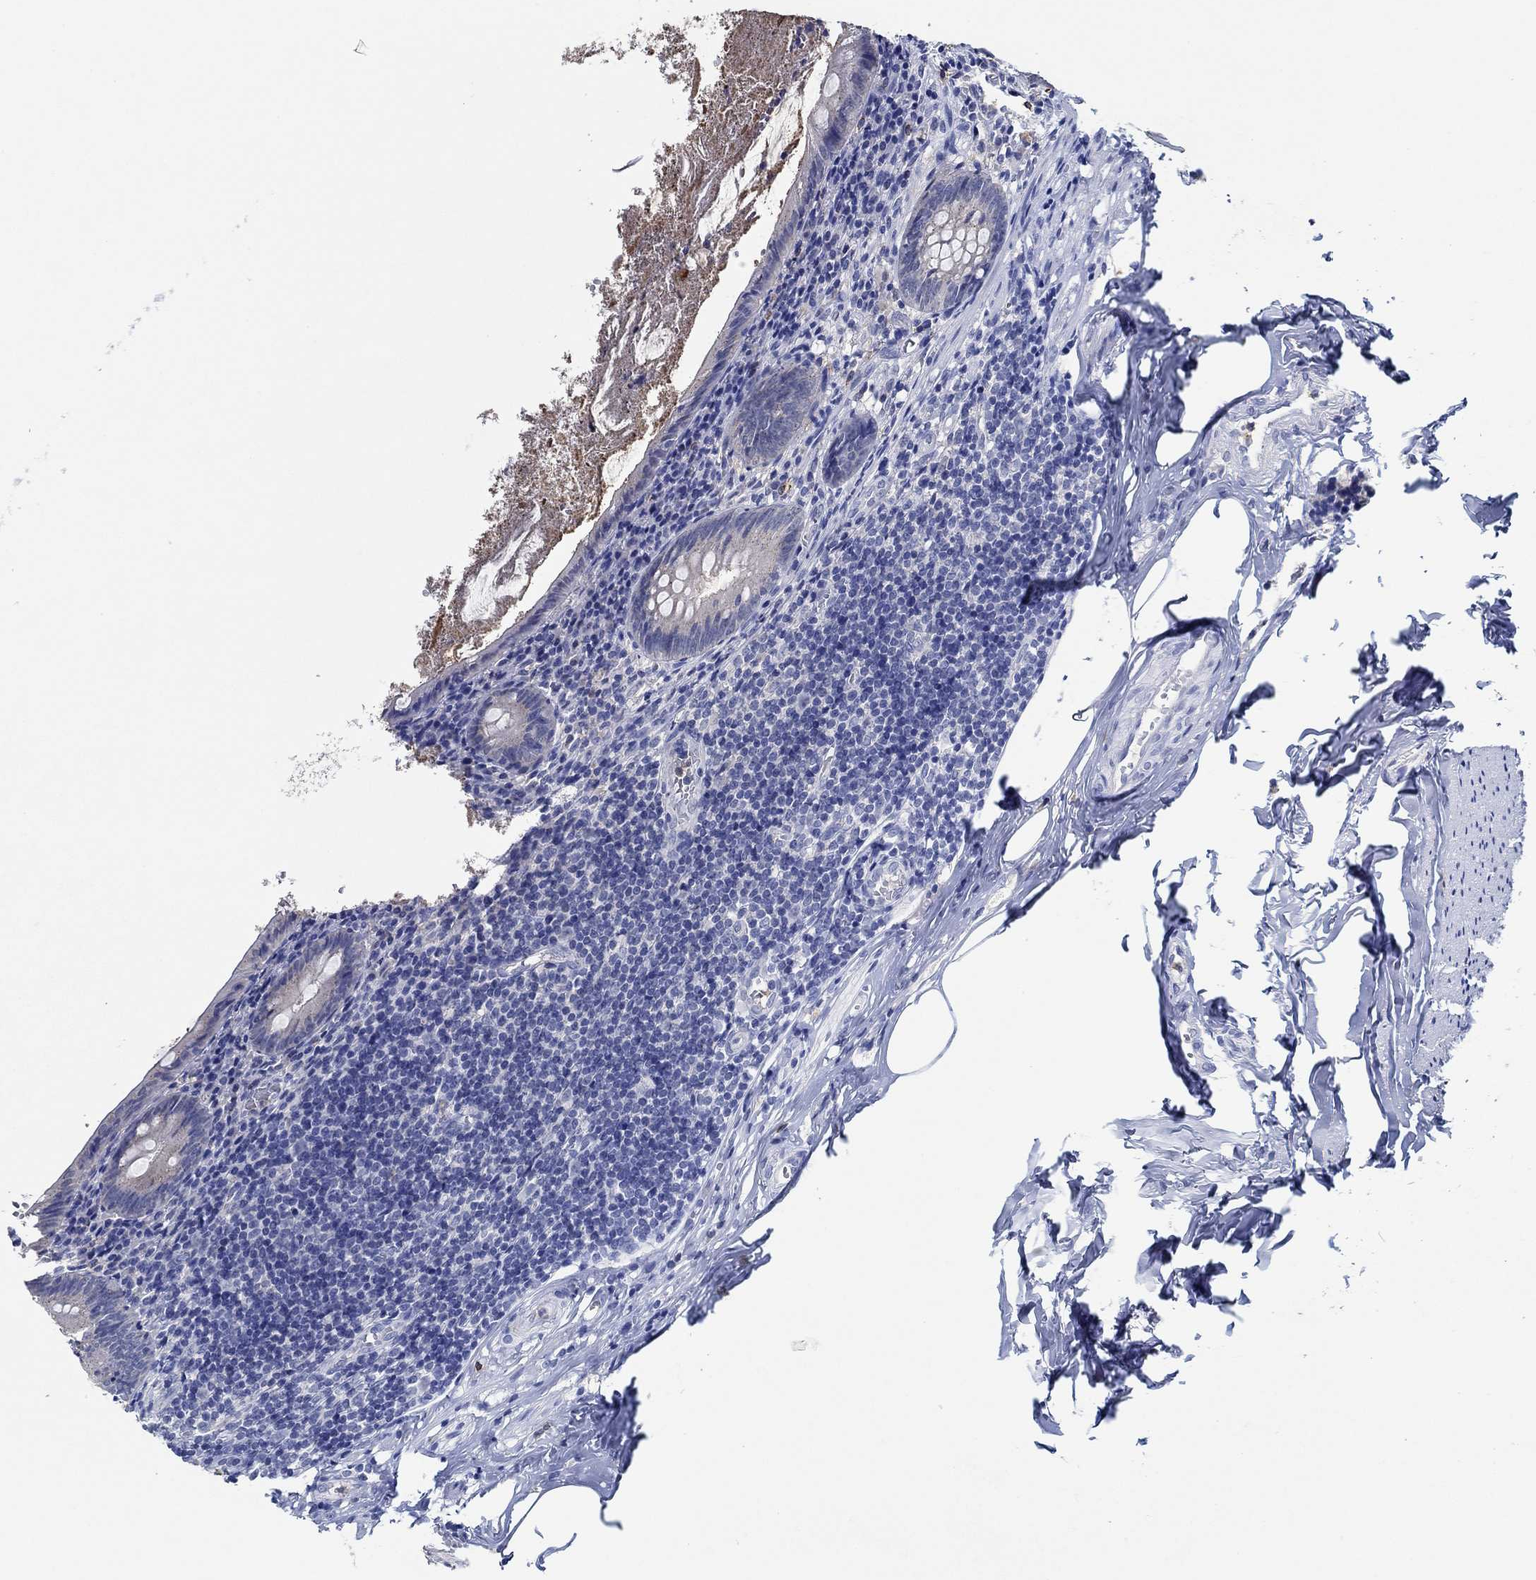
{"staining": {"intensity": "negative", "quantity": "none", "location": "none"}, "tissue": "appendix", "cell_type": "Glandular cells", "image_type": "normal", "snomed": [{"axis": "morphology", "description": "Normal tissue, NOS"}, {"axis": "topography", "description": "Appendix"}], "caption": "The image demonstrates no significant positivity in glandular cells of appendix.", "gene": "CPM", "patient": {"sex": "female", "age": 23}}